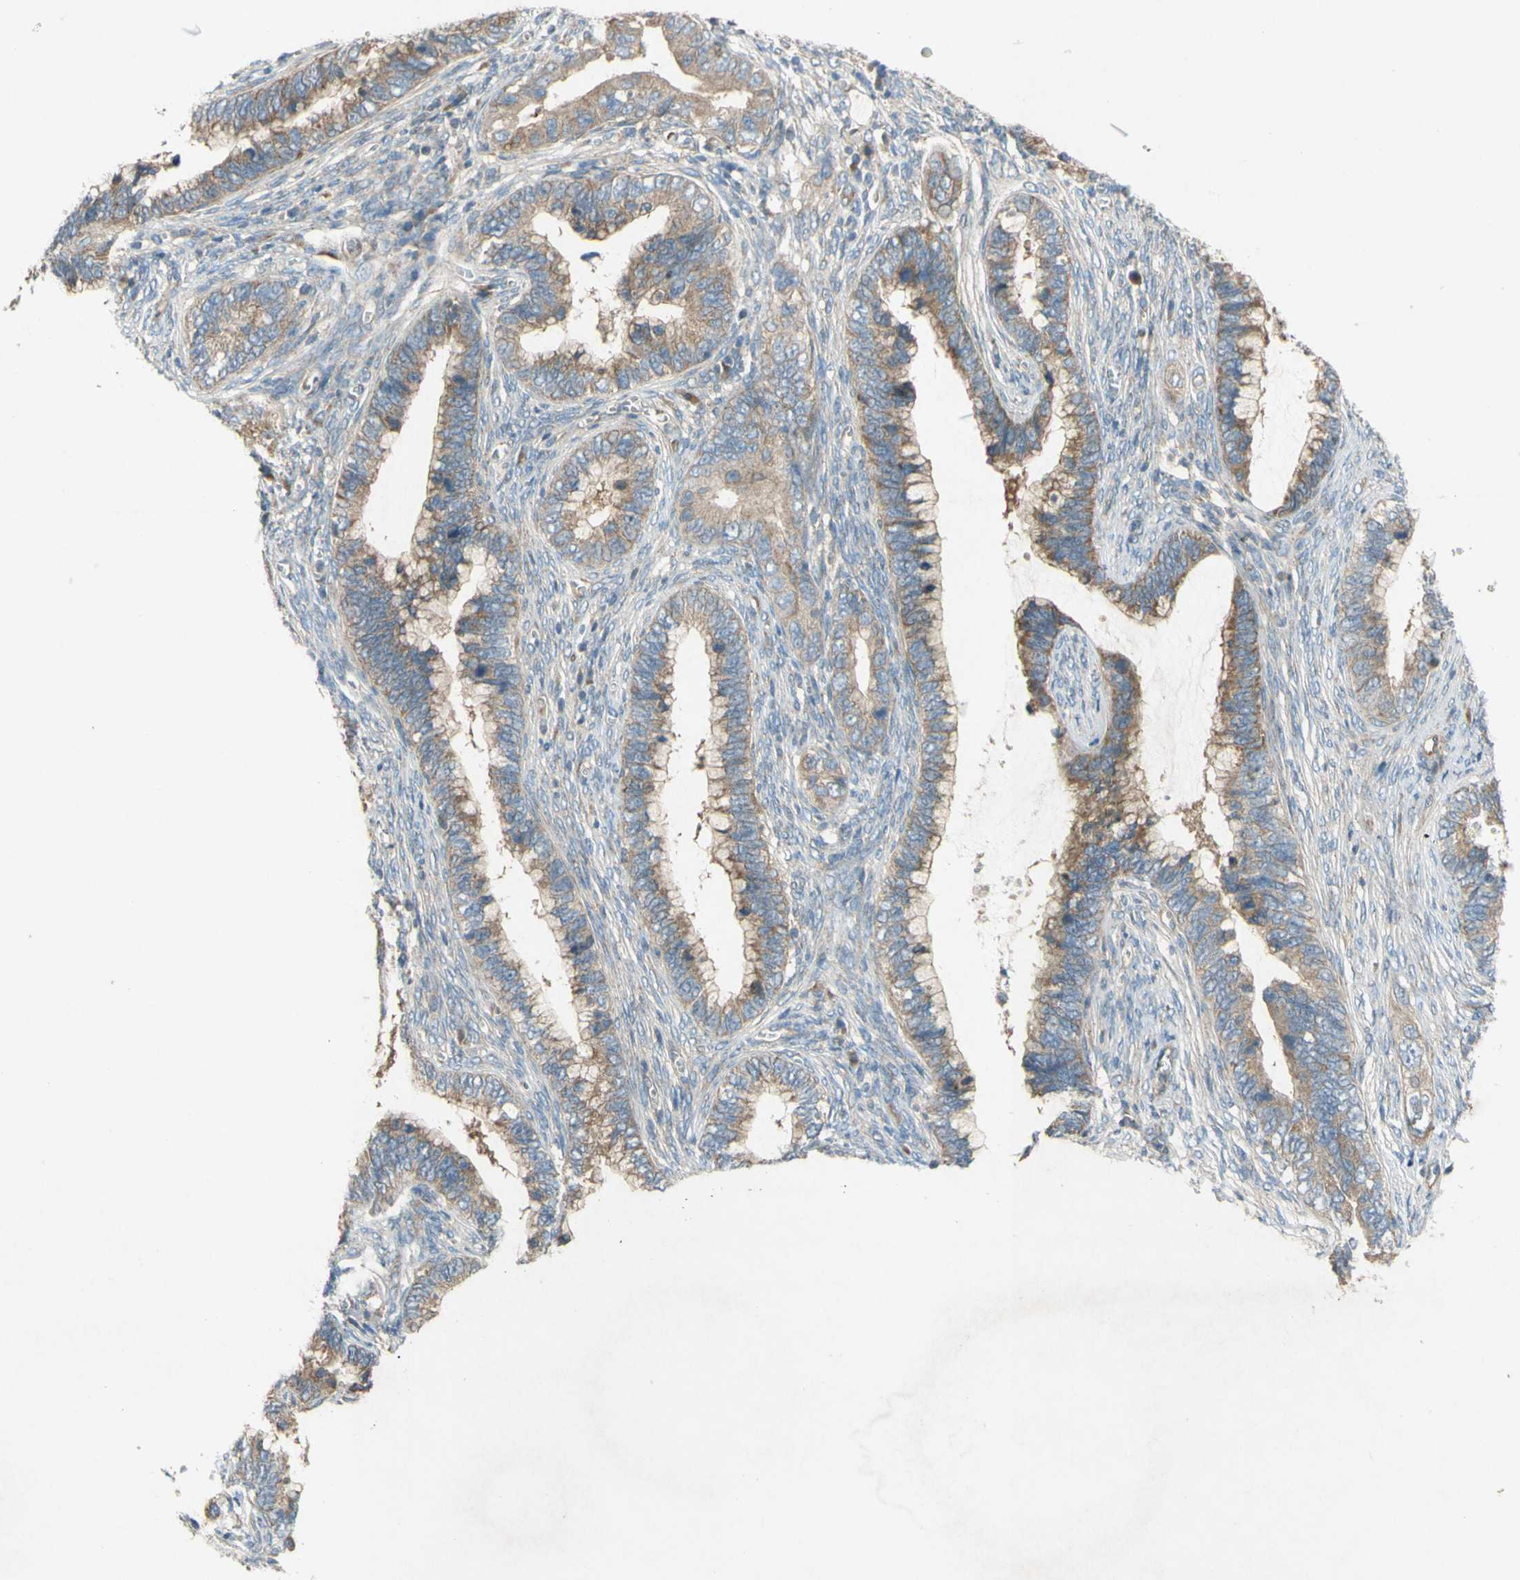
{"staining": {"intensity": "moderate", "quantity": ">75%", "location": "cytoplasmic/membranous"}, "tissue": "cervical cancer", "cell_type": "Tumor cells", "image_type": "cancer", "snomed": [{"axis": "morphology", "description": "Adenocarcinoma, NOS"}, {"axis": "topography", "description": "Cervix"}], "caption": "This histopathology image displays immunohistochemistry (IHC) staining of adenocarcinoma (cervical), with medium moderate cytoplasmic/membranous expression in about >75% of tumor cells.", "gene": "TST", "patient": {"sex": "female", "age": 44}}